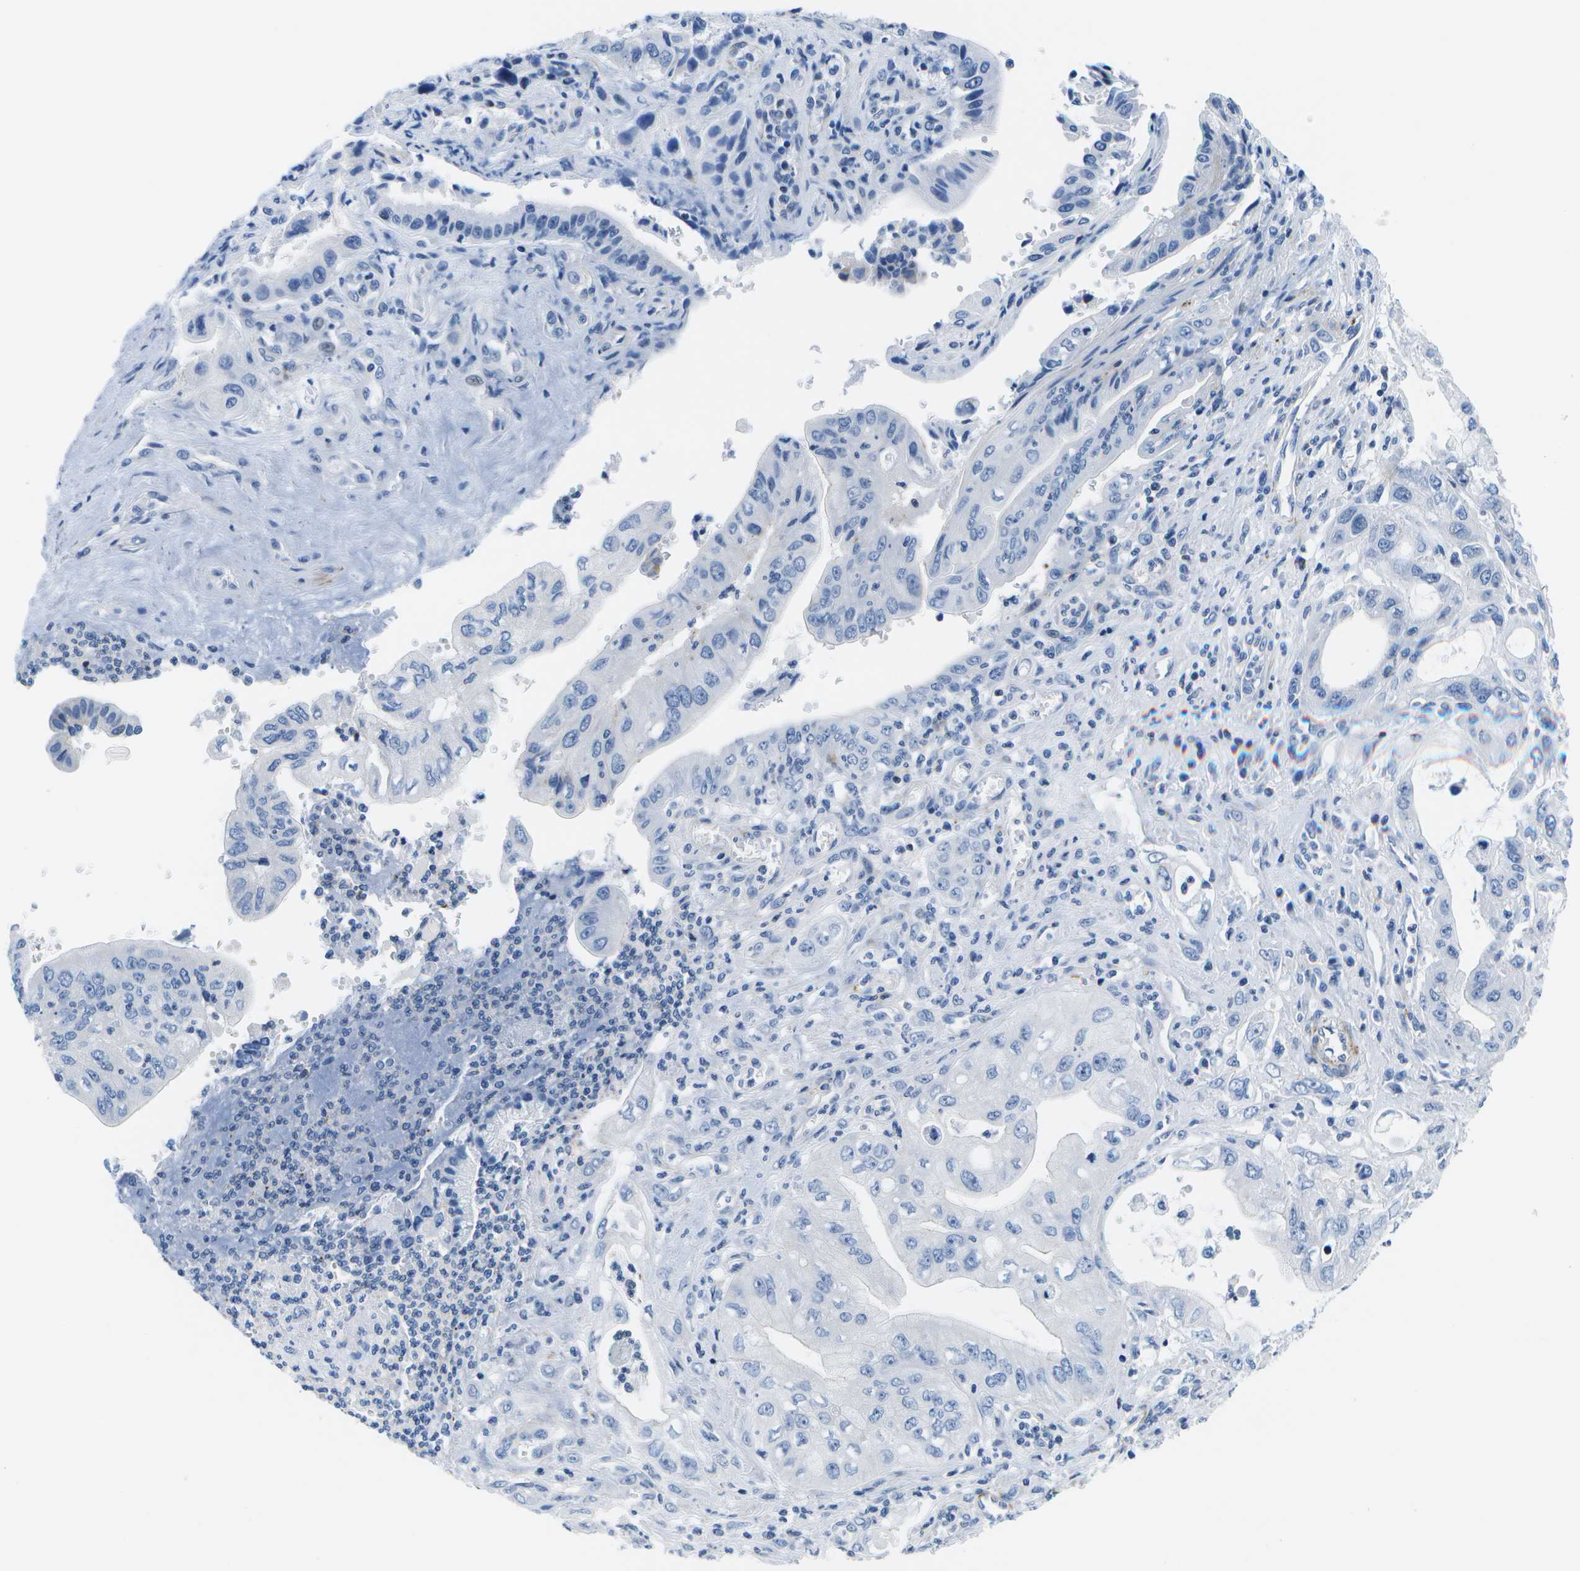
{"staining": {"intensity": "negative", "quantity": "none", "location": "none"}, "tissue": "pancreatic cancer", "cell_type": "Tumor cells", "image_type": "cancer", "snomed": [{"axis": "morphology", "description": "Adenocarcinoma, NOS"}, {"axis": "topography", "description": "Pancreas"}], "caption": "Tumor cells show no significant protein staining in pancreatic cancer.", "gene": "ADGRG6", "patient": {"sex": "female", "age": 73}}